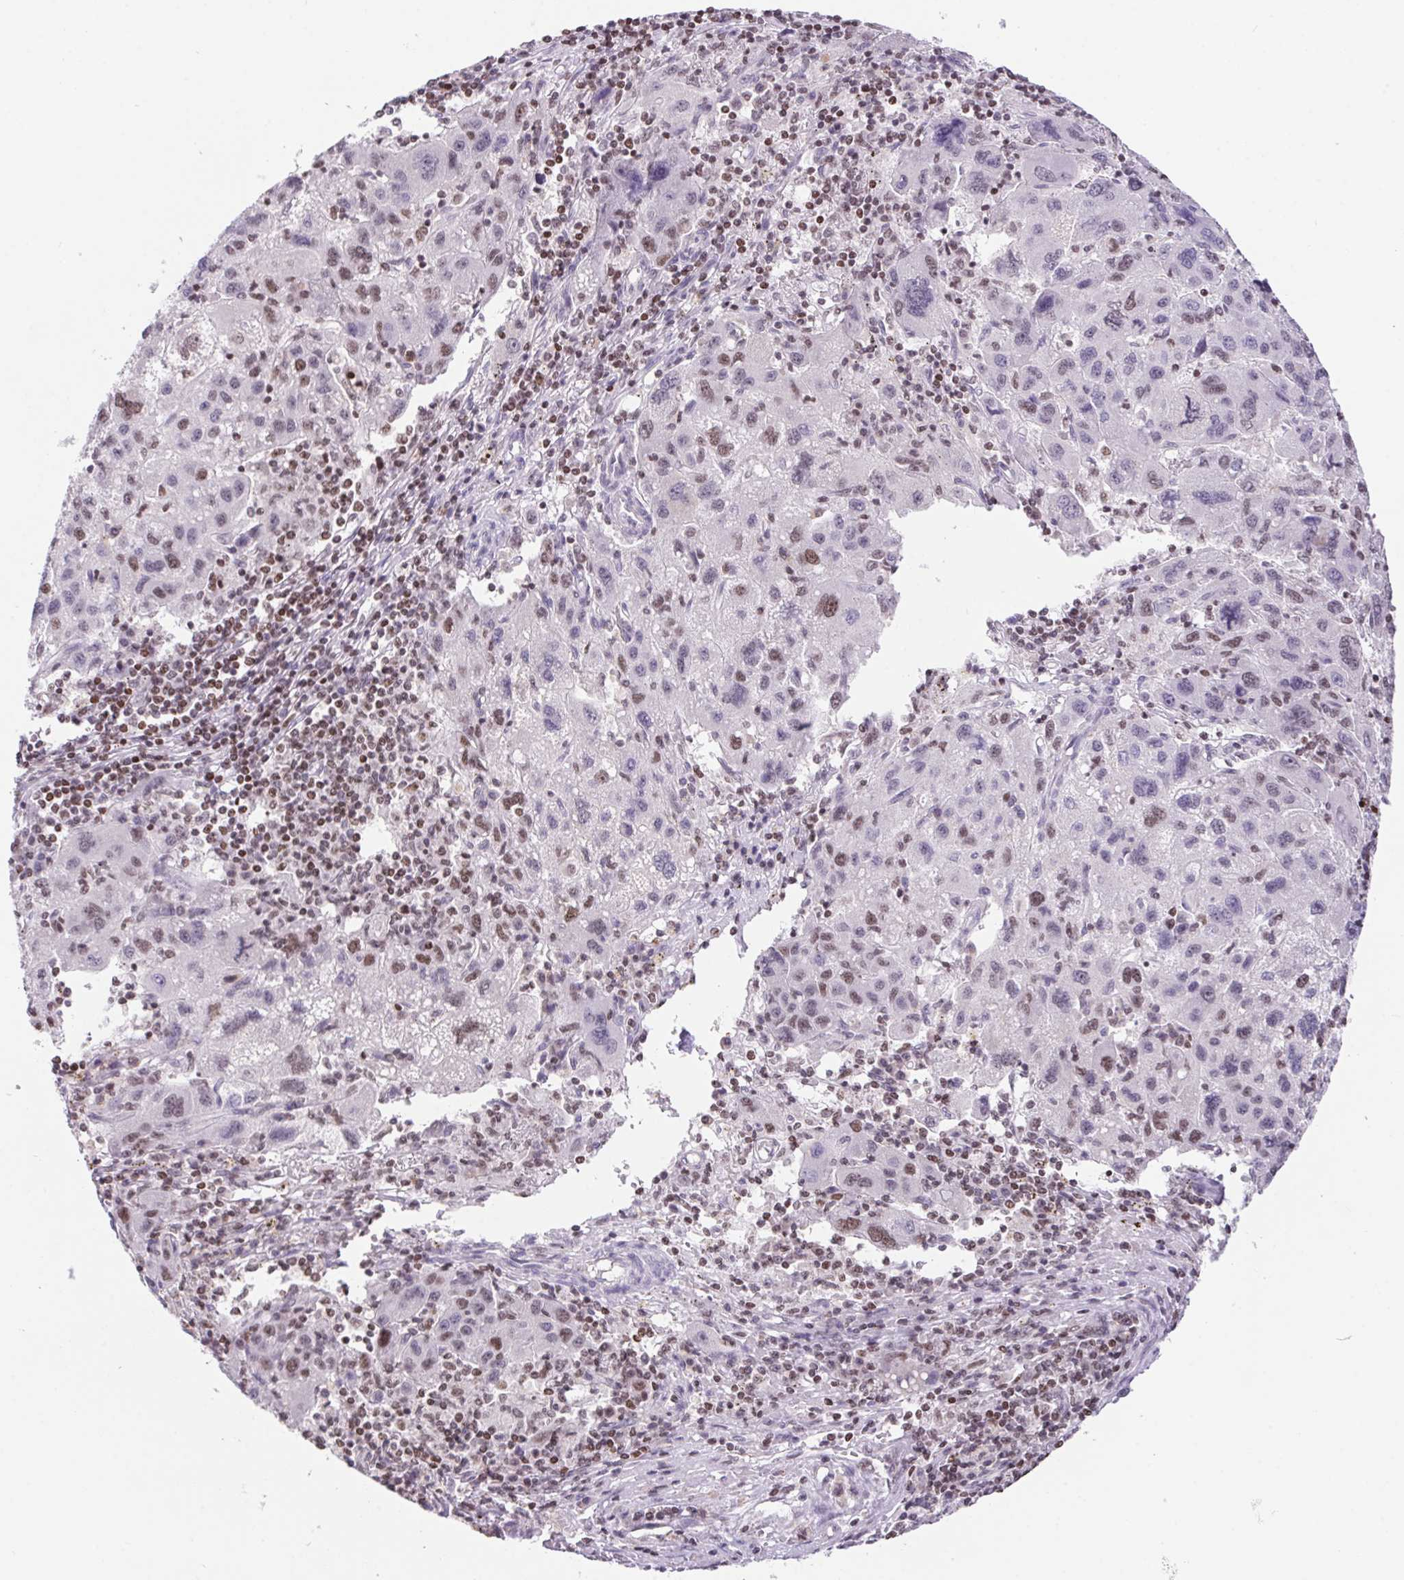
{"staining": {"intensity": "moderate", "quantity": "<25%", "location": "nuclear"}, "tissue": "liver cancer", "cell_type": "Tumor cells", "image_type": "cancer", "snomed": [{"axis": "morphology", "description": "Carcinoma, Hepatocellular, NOS"}, {"axis": "topography", "description": "Liver"}], "caption": "A high-resolution micrograph shows immunohistochemistry staining of liver hepatocellular carcinoma, which reveals moderate nuclear expression in about <25% of tumor cells.", "gene": "POLD3", "patient": {"sex": "female", "age": 77}}